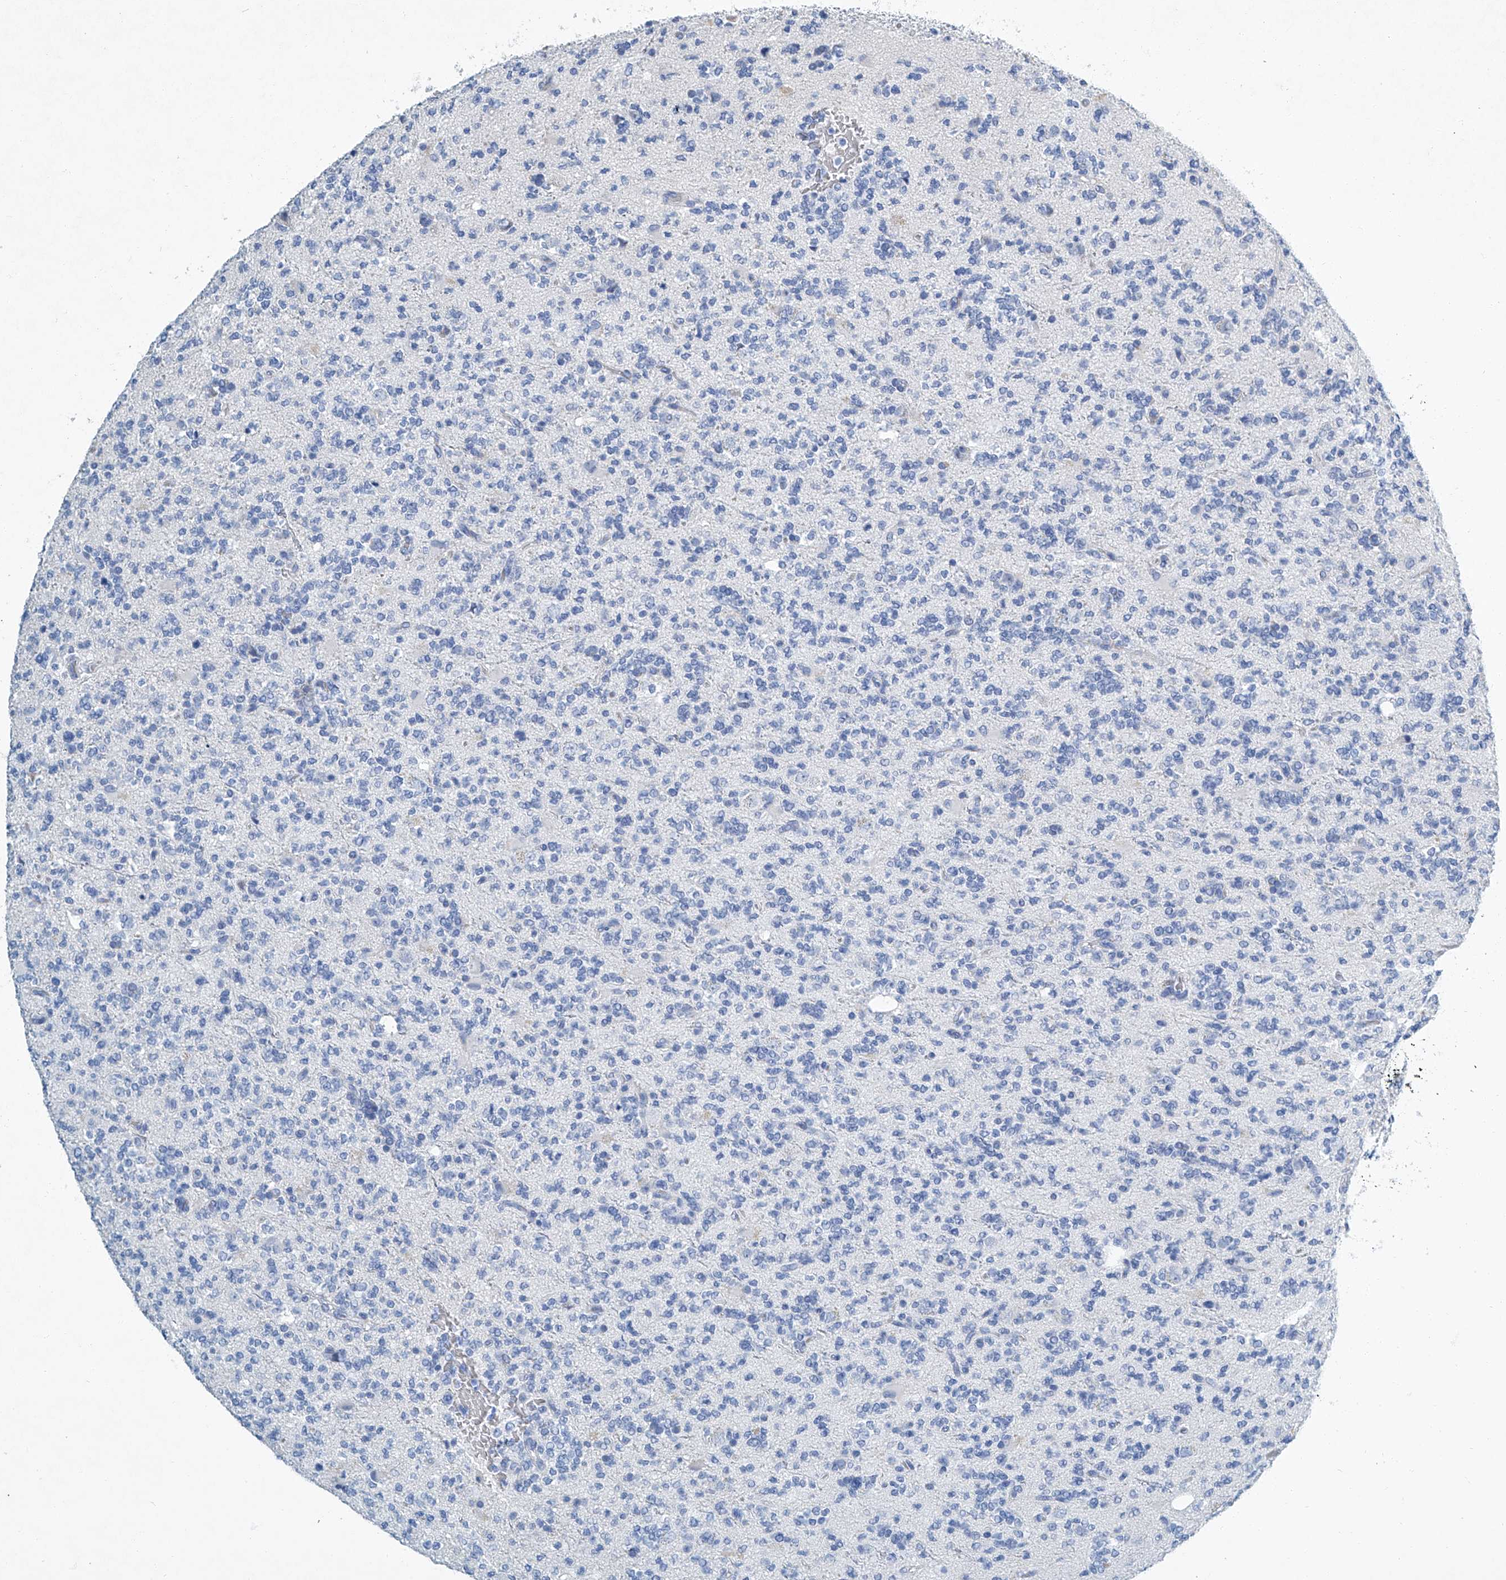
{"staining": {"intensity": "negative", "quantity": "none", "location": "none"}, "tissue": "glioma", "cell_type": "Tumor cells", "image_type": "cancer", "snomed": [{"axis": "morphology", "description": "Glioma, malignant, High grade"}, {"axis": "topography", "description": "Brain"}], "caption": "High magnification brightfield microscopy of glioma stained with DAB (brown) and counterstained with hematoxylin (blue): tumor cells show no significant positivity. (DAB immunohistochemistry (IHC) visualized using brightfield microscopy, high magnification).", "gene": "CYP2A7", "patient": {"sex": "female", "age": 62}}